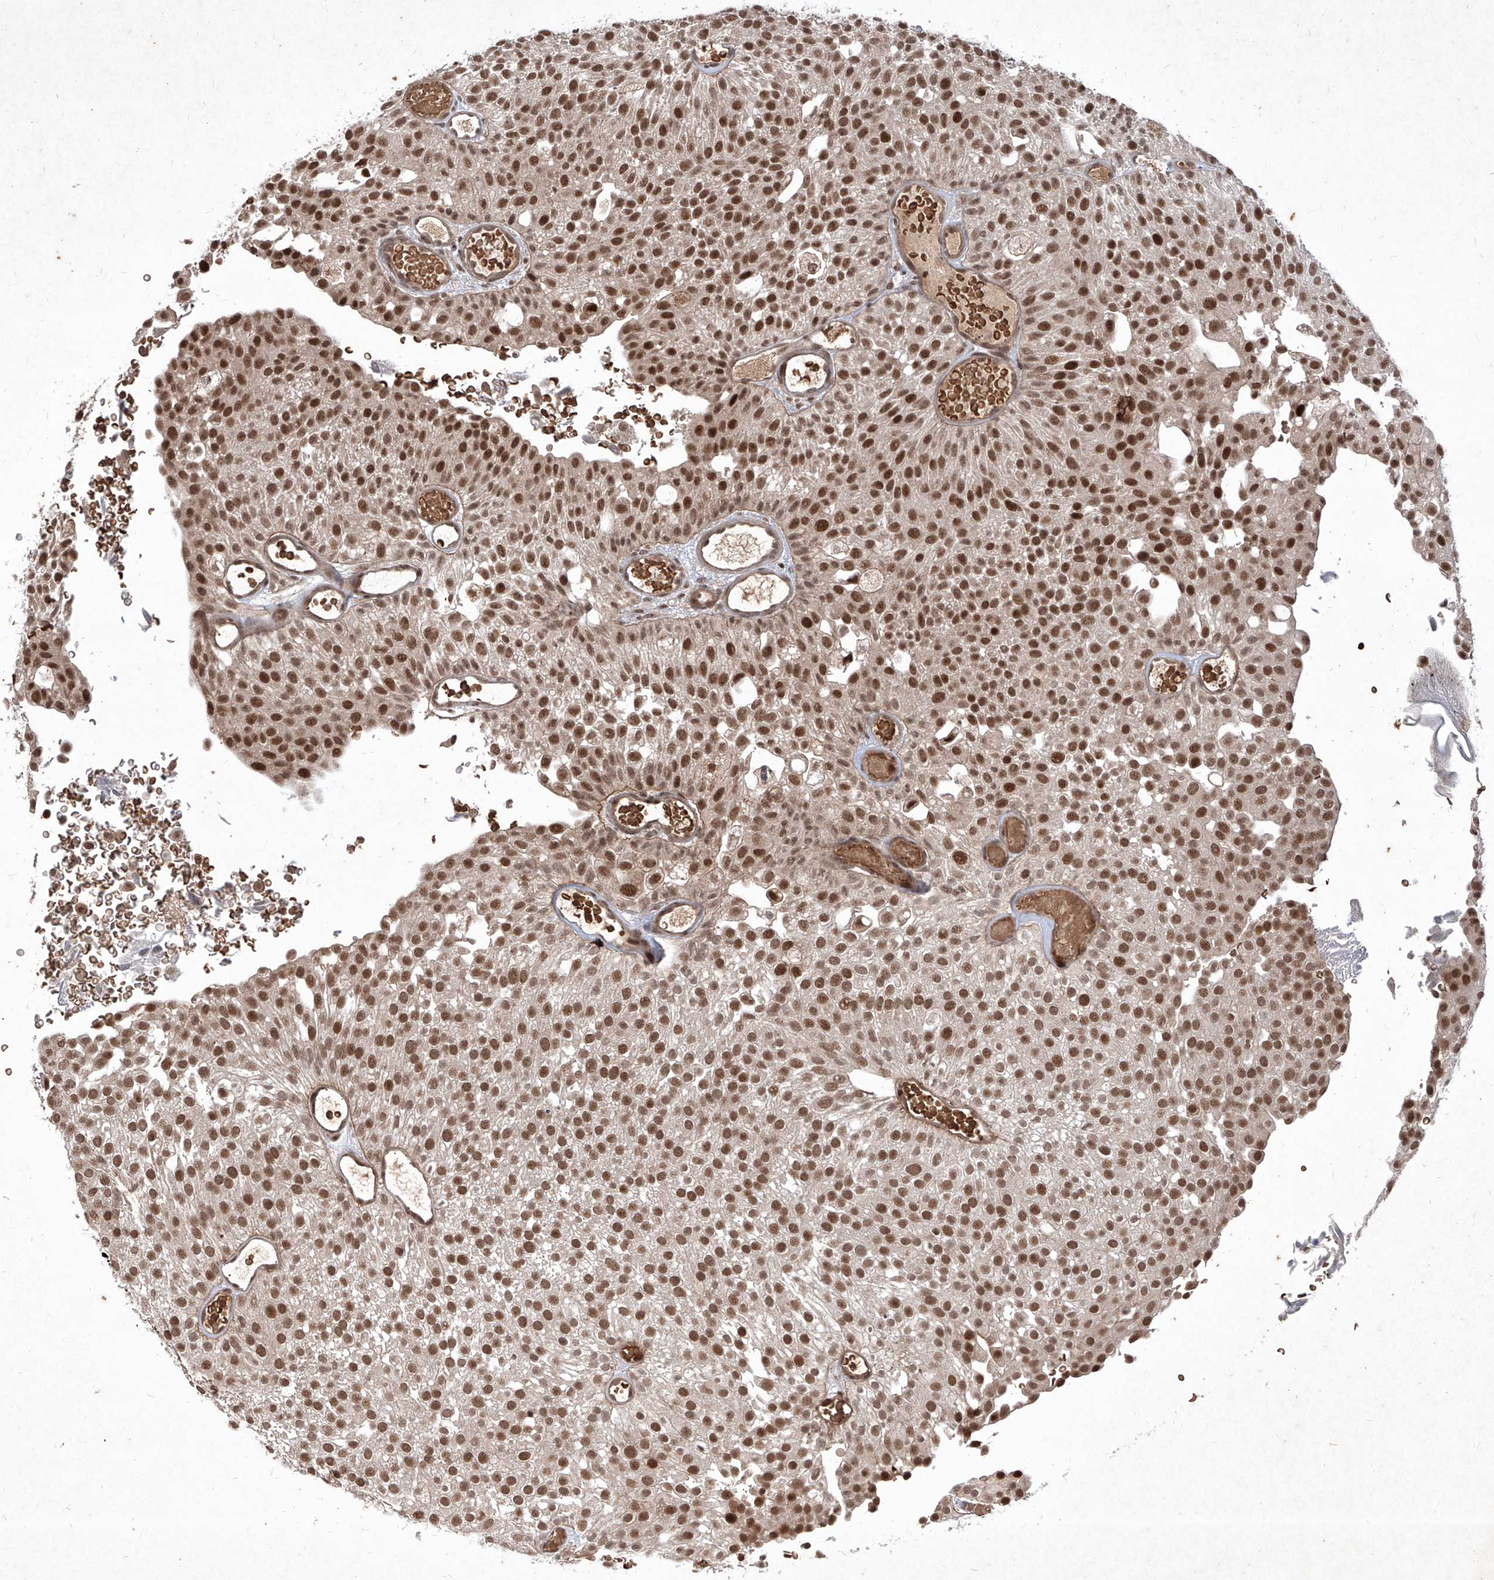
{"staining": {"intensity": "strong", "quantity": ">75%", "location": "nuclear"}, "tissue": "urothelial cancer", "cell_type": "Tumor cells", "image_type": "cancer", "snomed": [{"axis": "morphology", "description": "Urothelial carcinoma, Low grade"}, {"axis": "topography", "description": "Urinary bladder"}], "caption": "This micrograph reveals immunohistochemistry staining of urothelial cancer, with high strong nuclear positivity in approximately >75% of tumor cells.", "gene": "IRF2", "patient": {"sex": "male", "age": 78}}